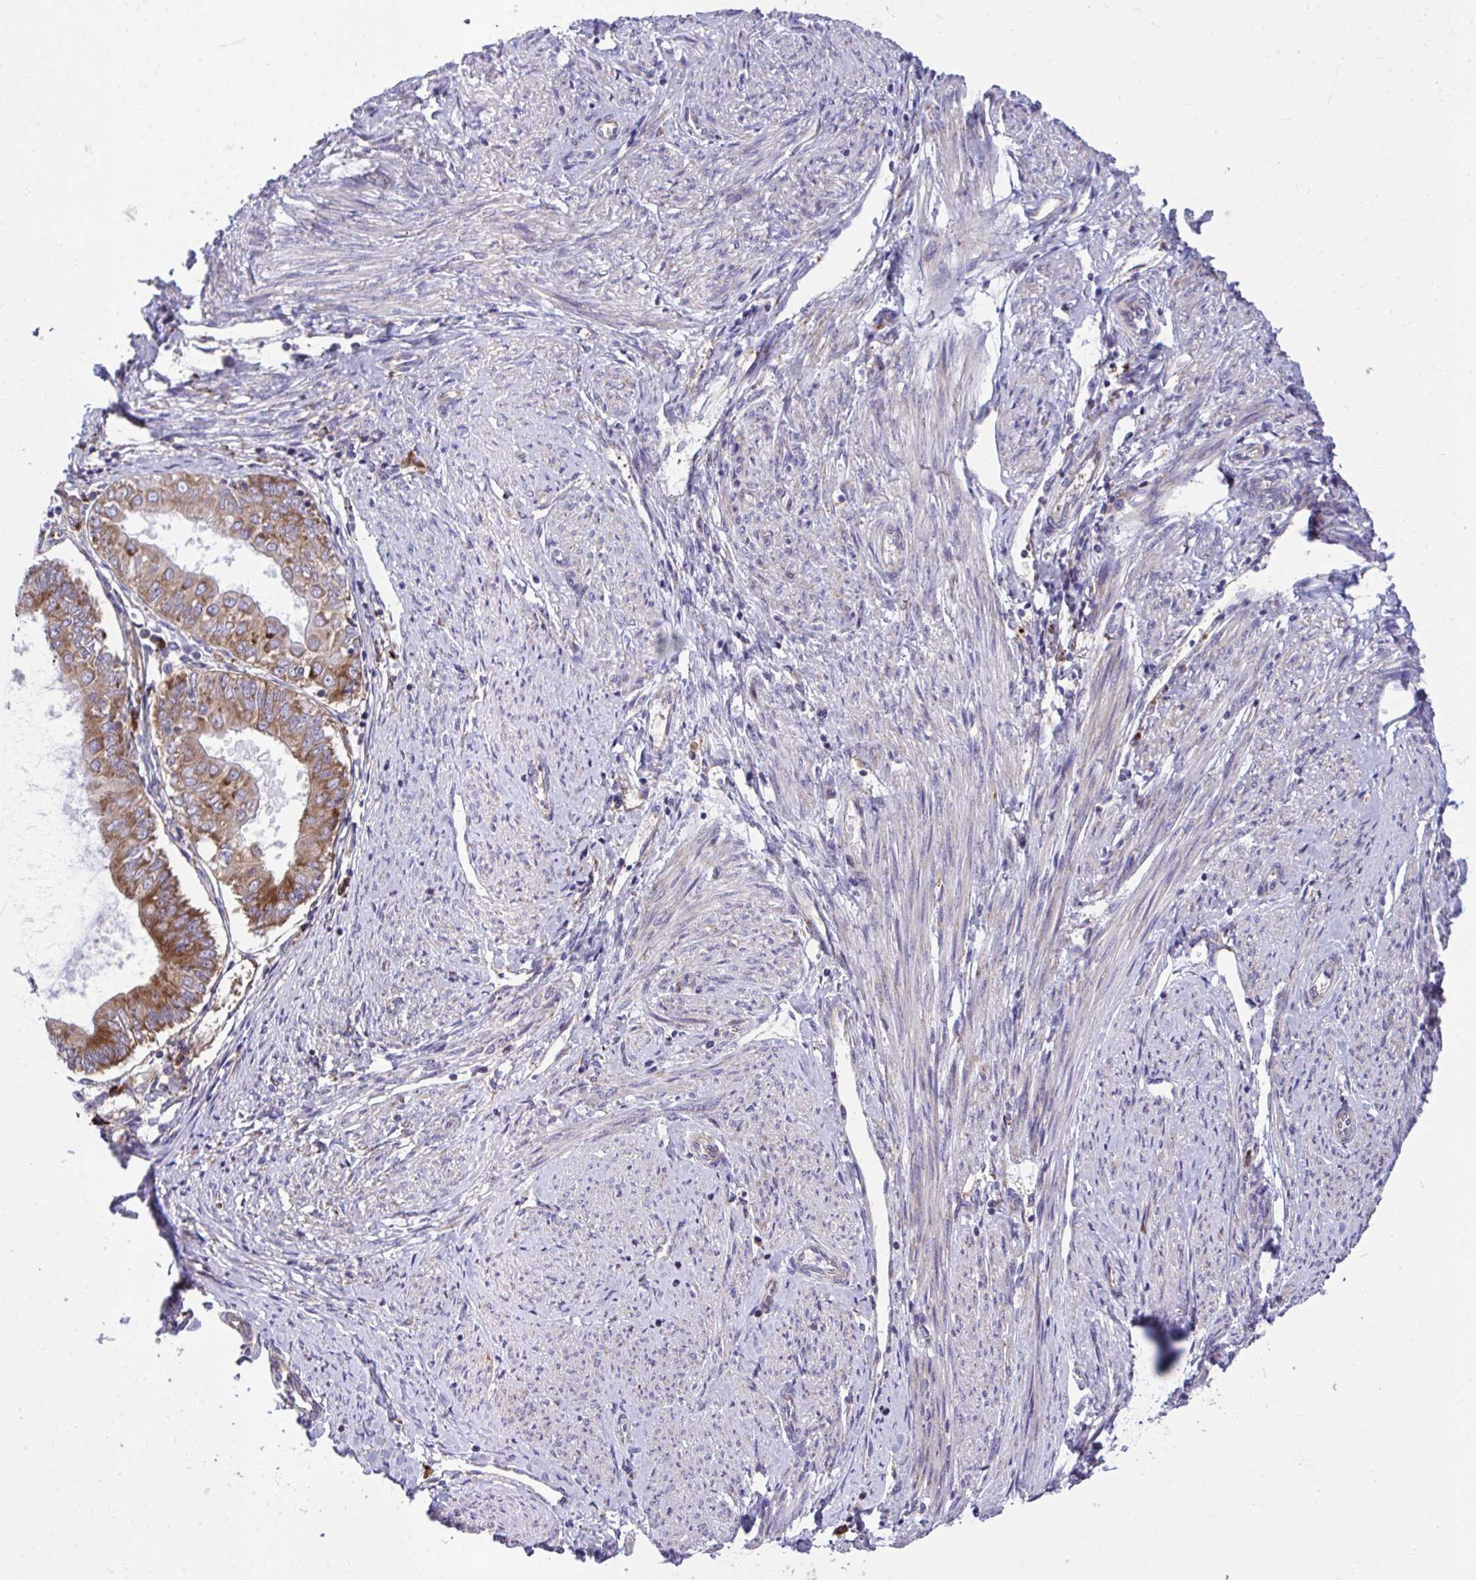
{"staining": {"intensity": "moderate", "quantity": ">75%", "location": "cytoplasmic/membranous"}, "tissue": "endometrial cancer", "cell_type": "Tumor cells", "image_type": "cancer", "snomed": [{"axis": "morphology", "description": "Adenocarcinoma, NOS"}, {"axis": "topography", "description": "Endometrium"}], "caption": "Immunohistochemical staining of endometrial cancer (adenocarcinoma) demonstrates medium levels of moderate cytoplasmic/membranous protein expression in about >75% of tumor cells.", "gene": "RPS15", "patient": {"sex": "female", "age": 68}}